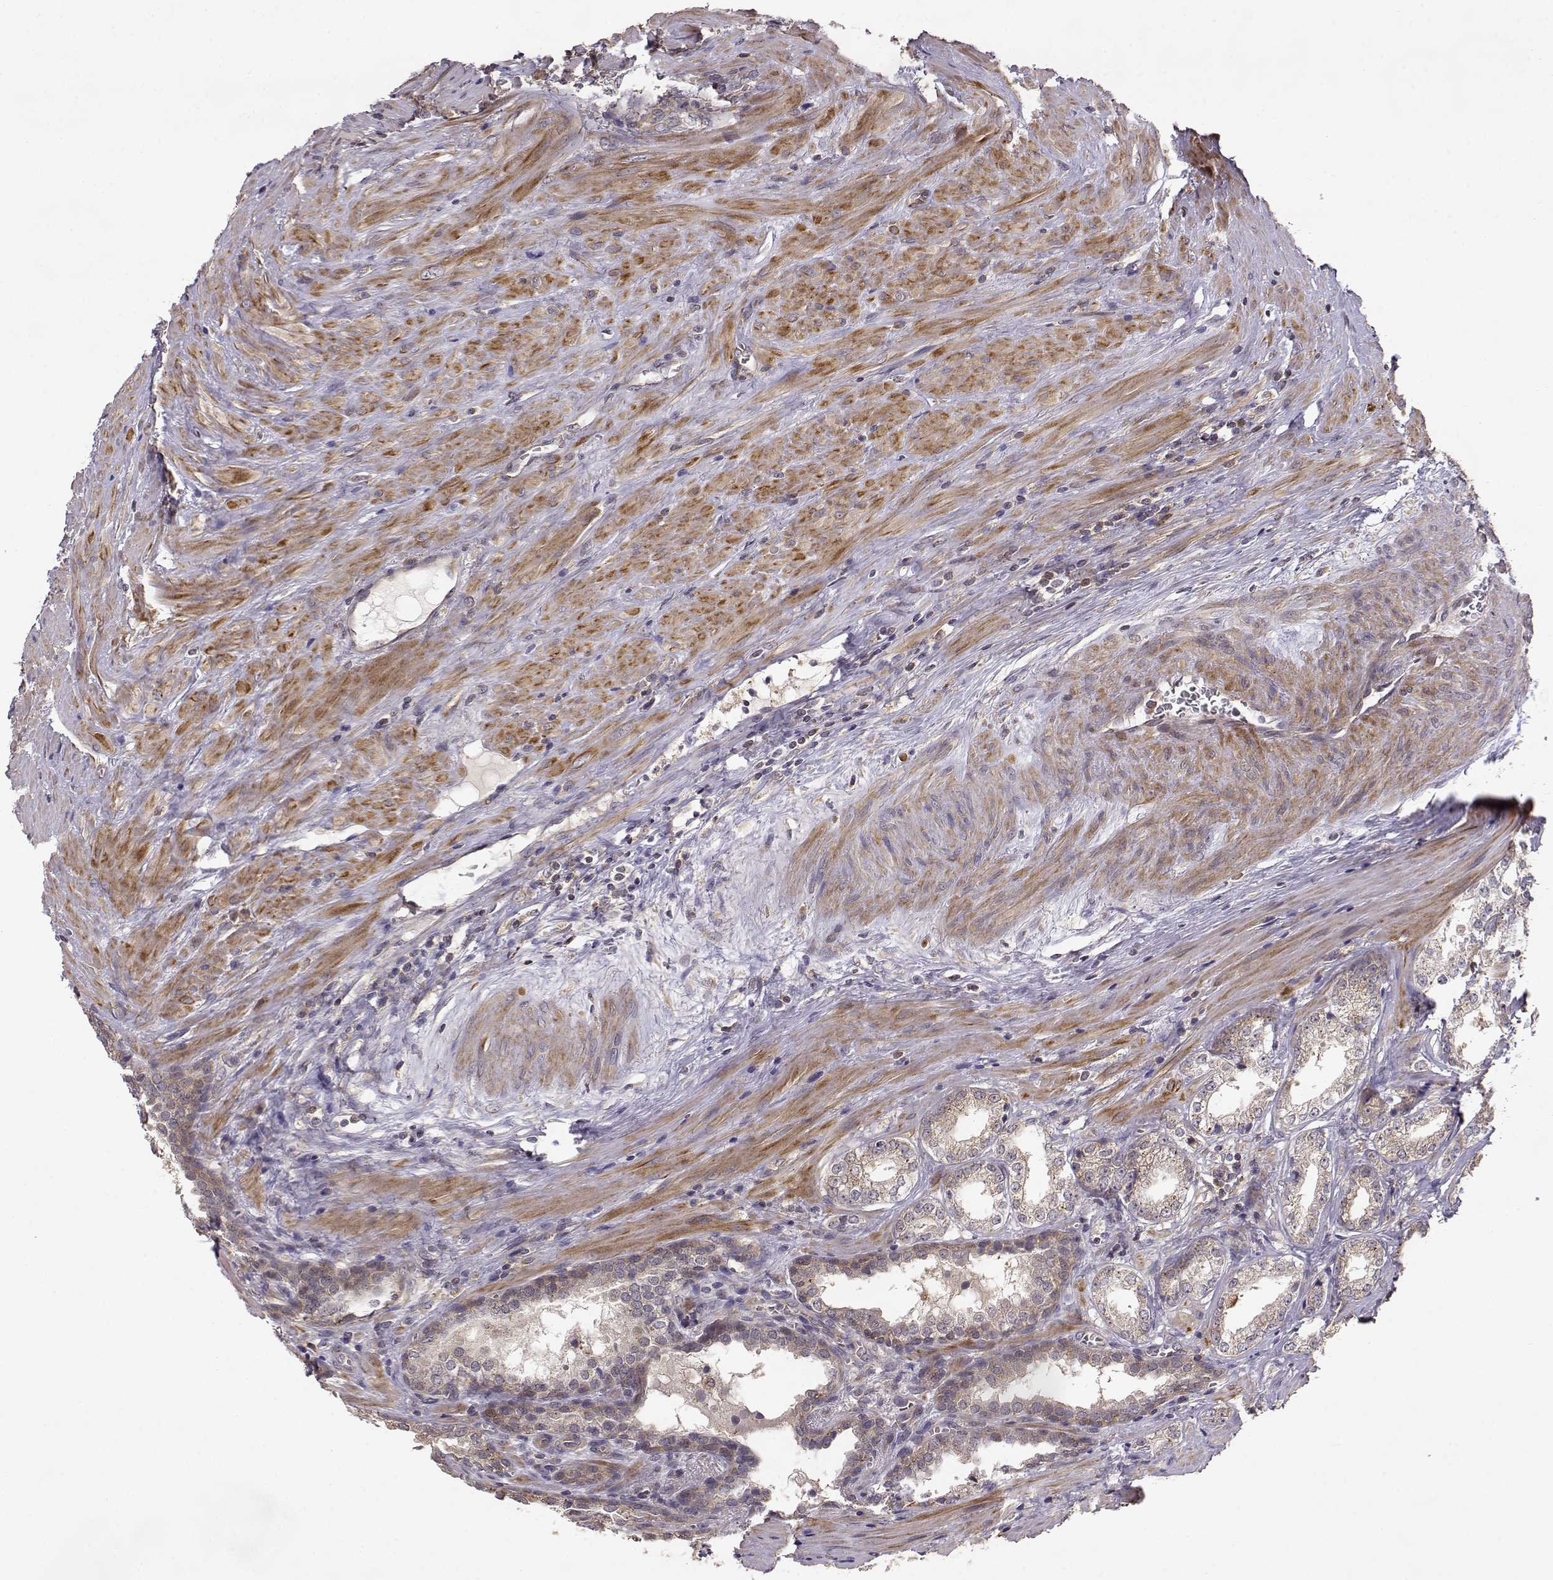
{"staining": {"intensity": "weak", "quantity": "25%-75%", "location": "cytoplasmic/membranous"}, "tissue": "prostate cancer", "cell_type": "Tumor cells", "image_type": "cancer", "snomed": [{"axis": "morphology", "description": "Adenocarcinoma, NOS"}, {"axis": "topography", "description": "Prostate and seminal vesicle, NOS"}], "caption": "Immunohistochemistry (DAB (3,3'-diaminobenzidine)) staining of human adenocarcinoma (prostate) reveals weak cytoplasmic/membranous protein positivity in approximately 25%-75% of tumor cells. (brown staining indicates protein expression, while blue staining denotes nuclei).", "gene": "CRIM1", "patient": {"sex": "male", "age": 63}}